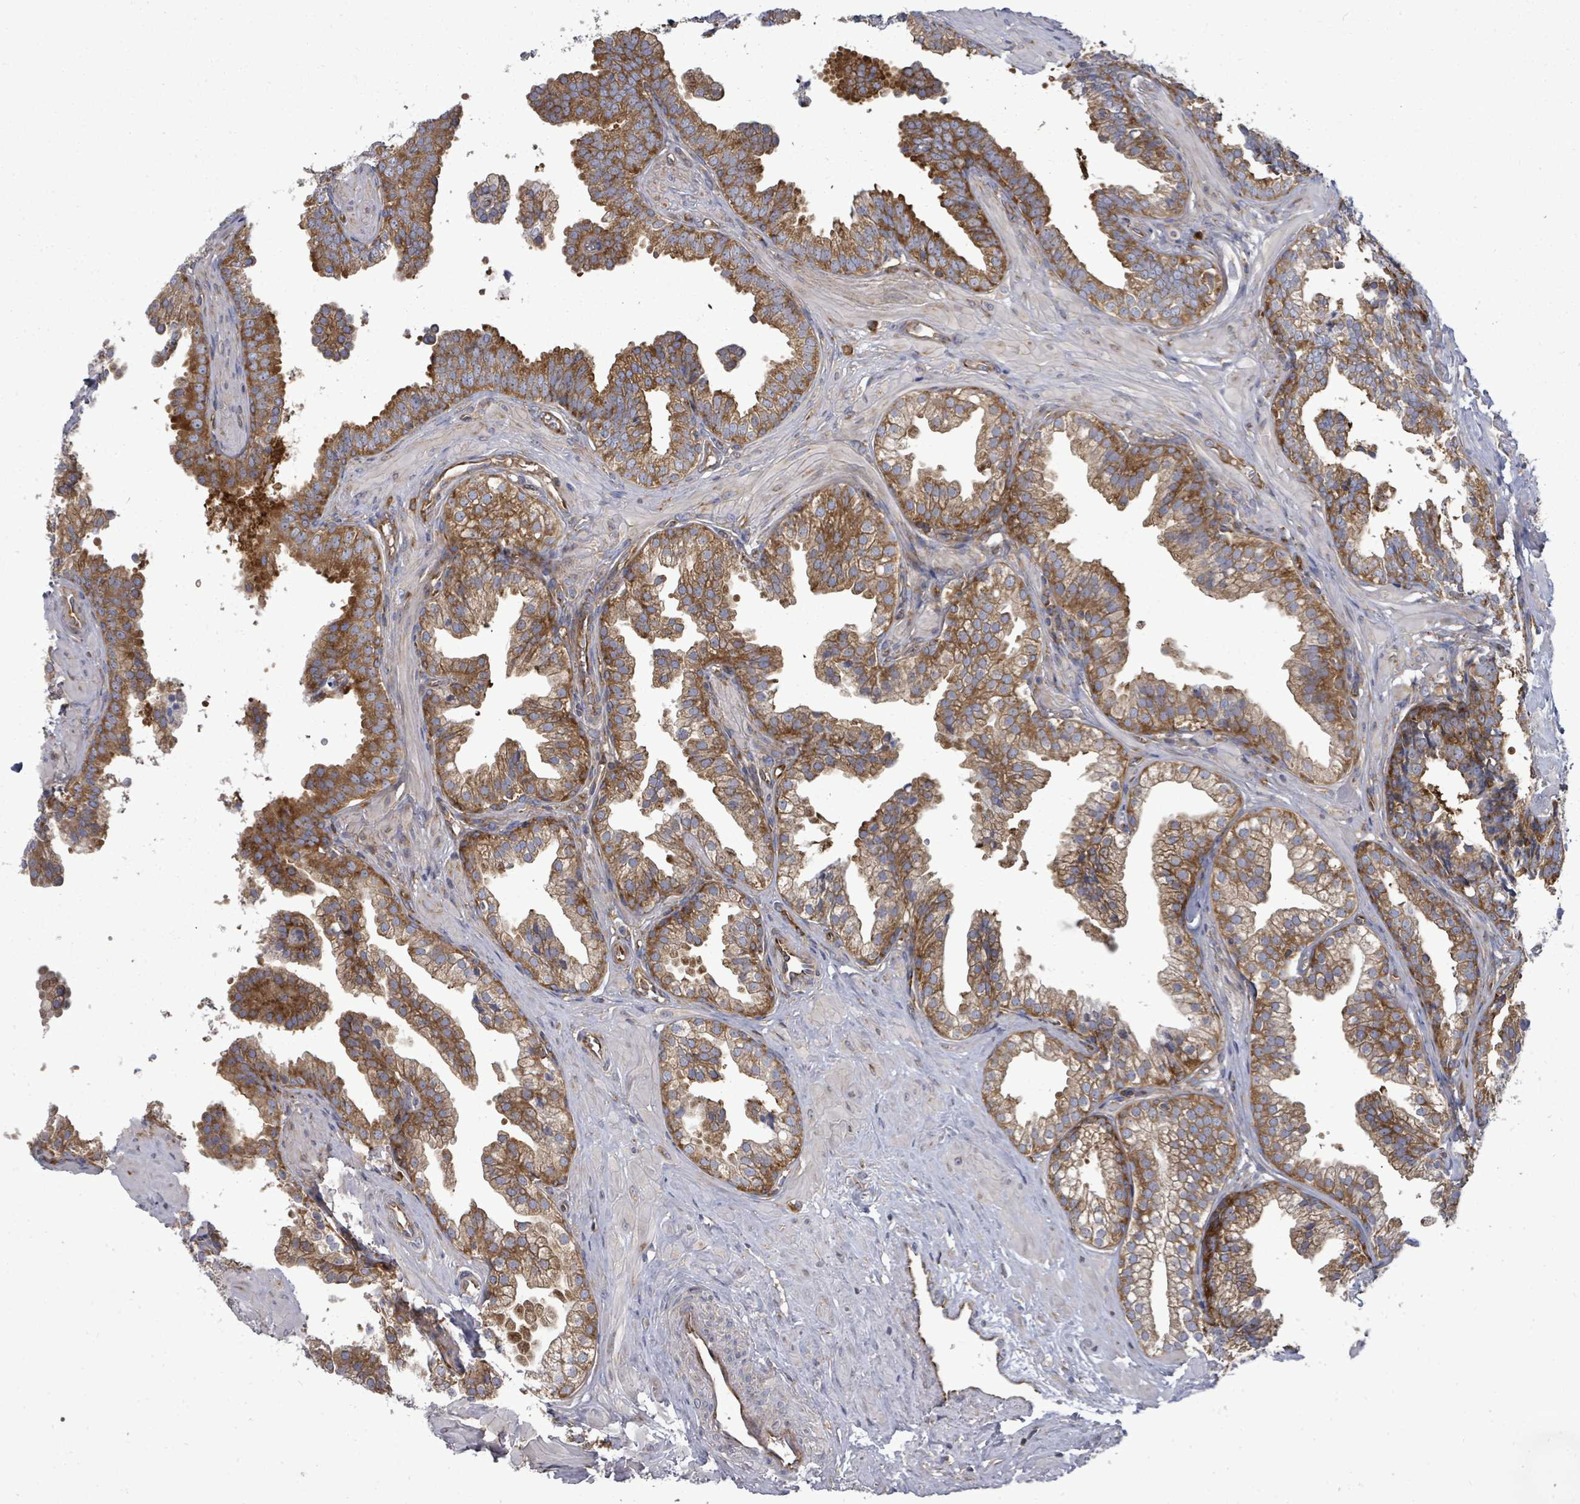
{"staining": {"intensity": "moderate", "quantity": ">75%", "location": "cytoplasmic/membranous"}, "tissue": "prostate", "cell_type": "Glandular cells", "image_type": "normal", "snomed": [{"axis": "morphology", "description": "Normal tissue, NOS"}, {"axis": "topography", "description": "Prostate"}, {"axis": "topography", "description": "Peripheral nerve tissue"}], "caption": "Prostate stained with a brown dye displays moderate cytoplasmic/membranous positive staining in about >75% of glandular cells.", "gene": "EIF3CL", "patient": {"sex": "male", "age": 55}}